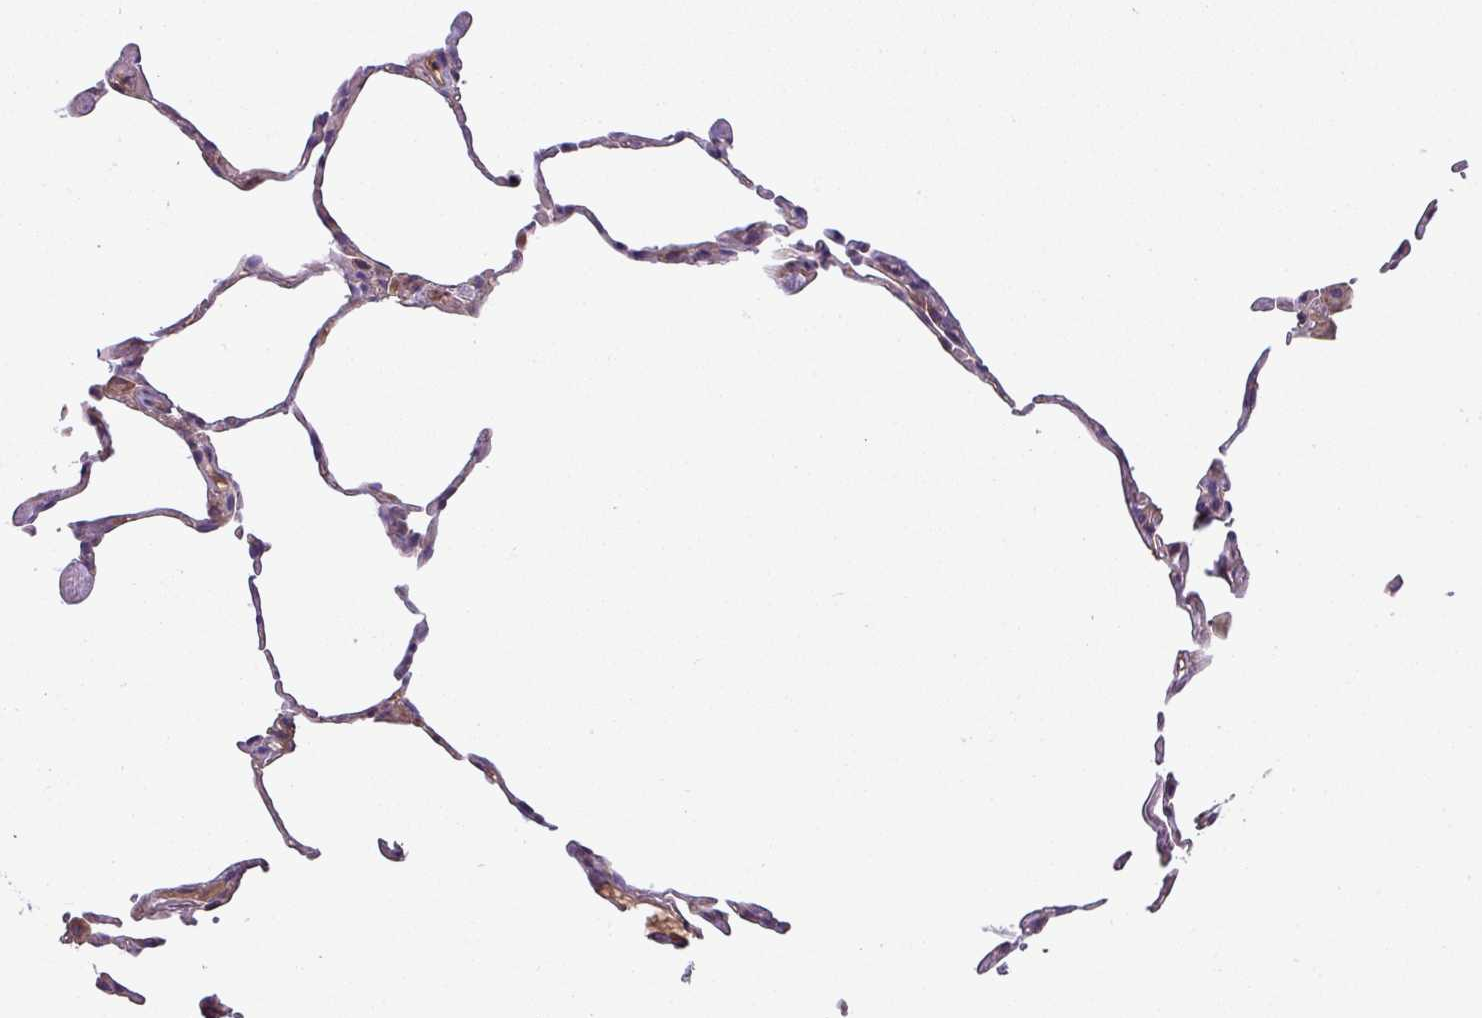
{"staining": {"intensity": "negative", "quantity": "none", "location": "none"}, "tissue": "lung", "cell_type": "Alveolar cells", "image_type": "normal", "snomed": [{"axis": "morphology", "description": "Normal tissue, NOS"}, {"axis": "topography", "description": "Lung"}], "caption": "High magnification brightfield microscopy of normal lung stained with DAB (brown) and counterstained with hematoxylin (blue): alveolar cells show no significant expression. (DAB (3,3'-diaminobenzidine) immunohistochemistry (IHC) with hematoxylin counter stain).", "gene": "LRRC74B", "patient": {"sex": "female", "age": 57}}